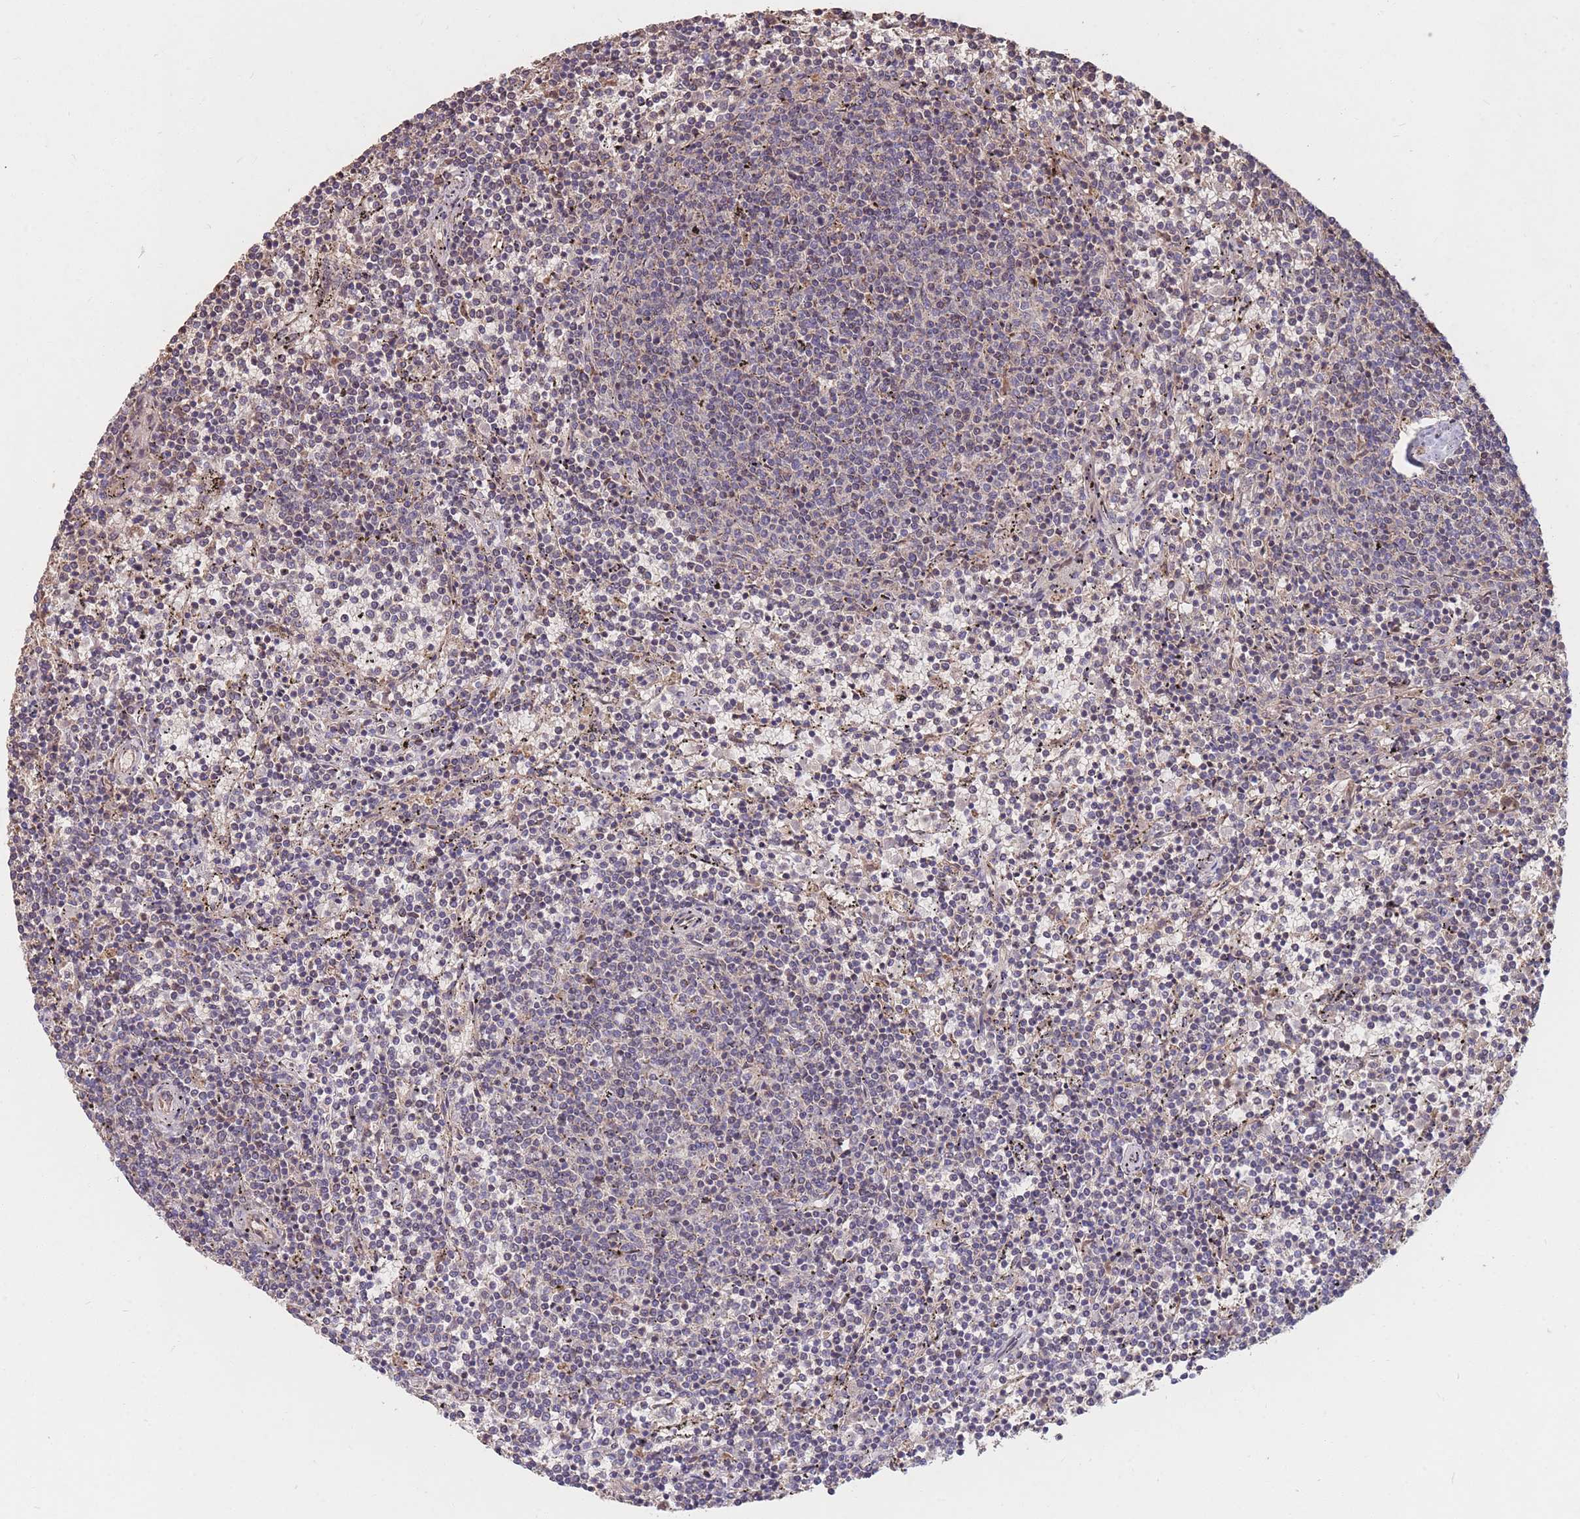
{"staining": {"intensity": "negative", "quantity": "none", "location": "none"}, "tissue": "lymphoma", "cell_type": "Tumor cells", "image_type": "cancer", "snomed": [{"axis": "morphology", "description": "Malignant lymphoma, non-Hodgkin's type, Low grade"}, {"axis": "topography", "description": "Spleen"}], "caption": "Lymphoma stained for a protein using IHC shows no staining tumor cells.", "gene": "PTPMT1", "patient": {"sex": "female", "age": 50}}